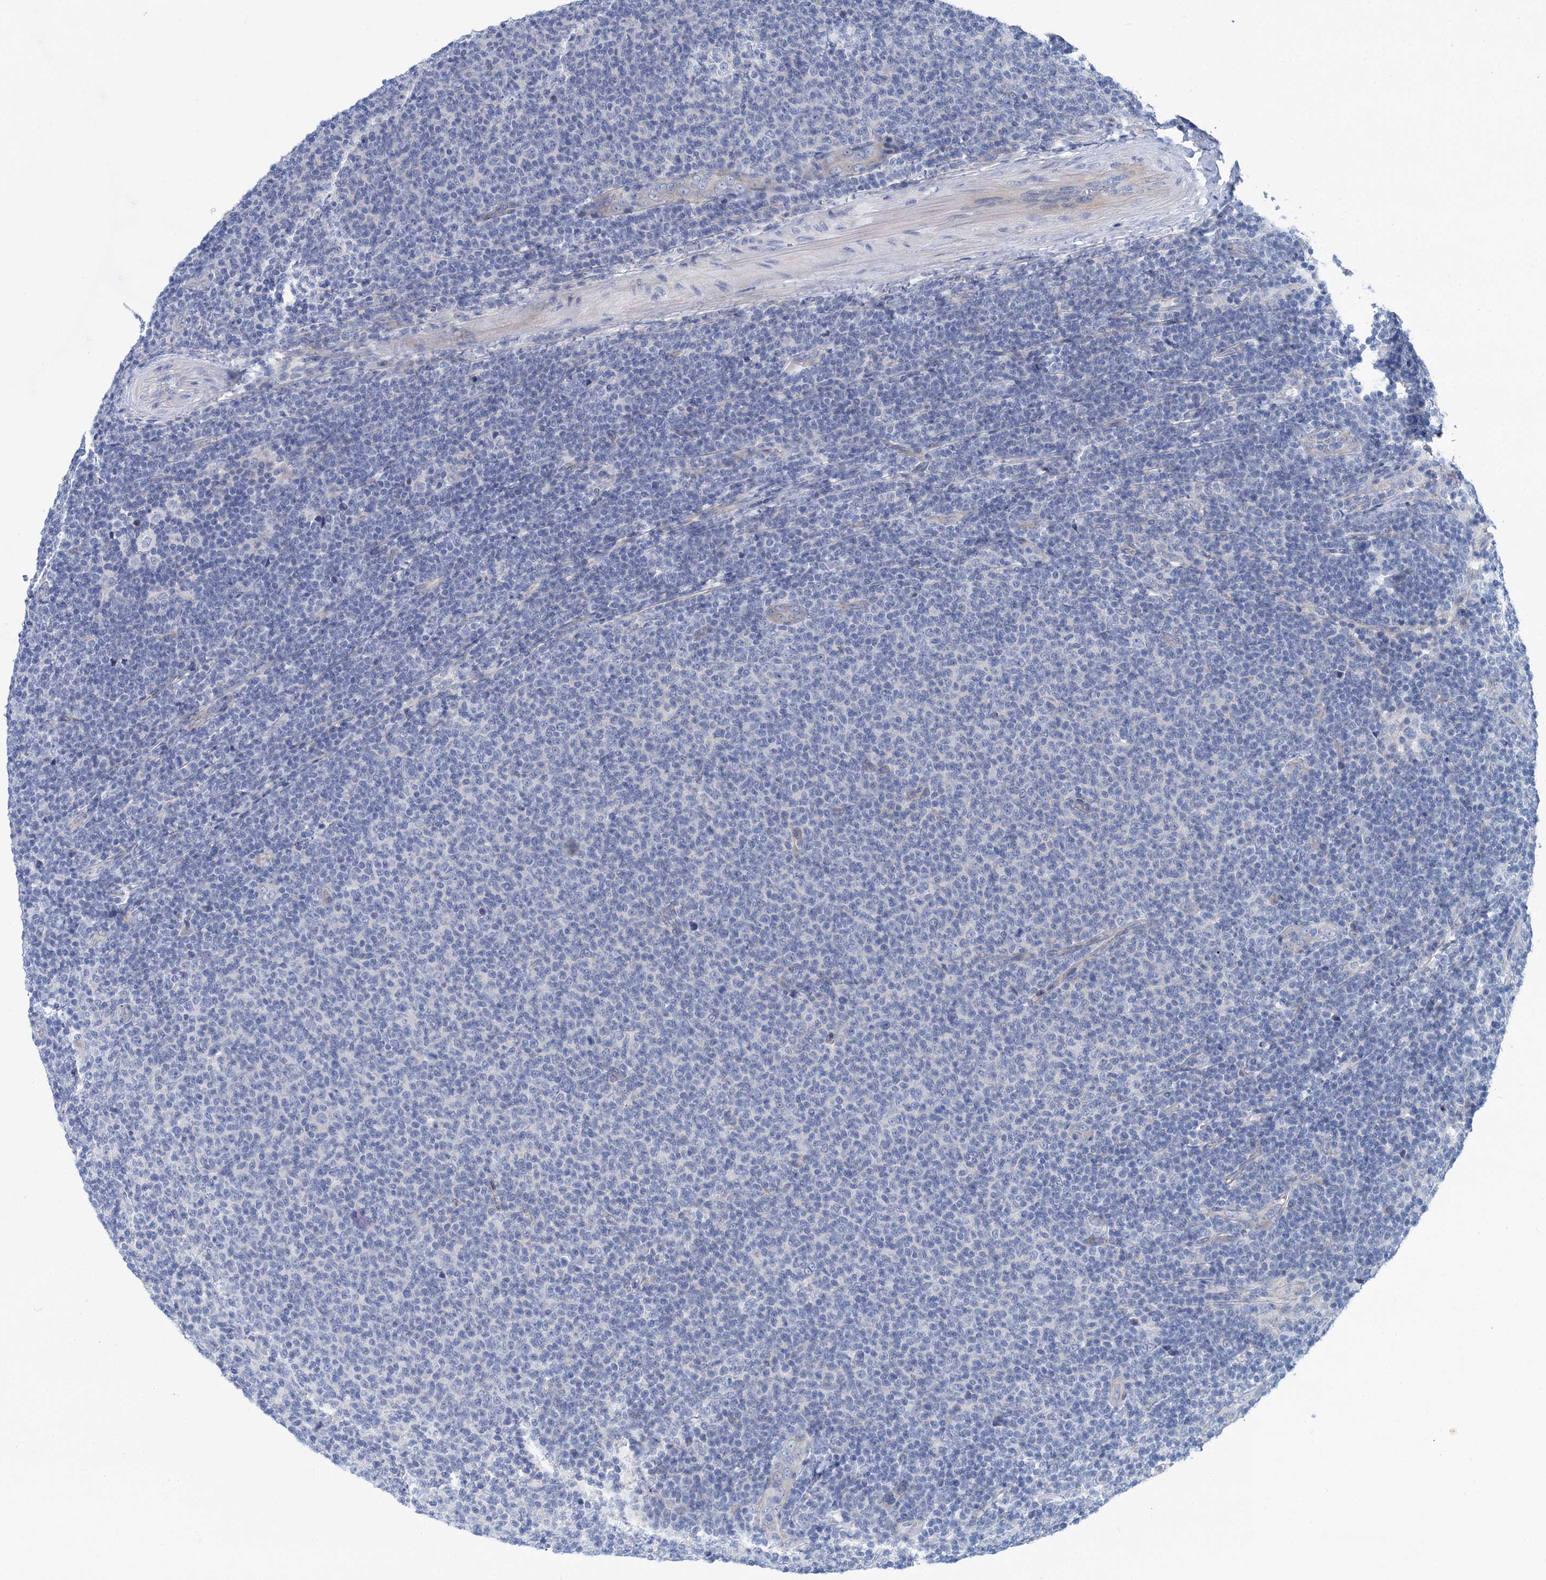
{"staining": {"intensity": "negative", "quantity": "none", "location": "none"}, "tissue": "lymphoma", "cell_type": "Tumor cells", "image_type": "cancer", "snomed": [{"axis": "morphology", "description": "Malignant lymphoma, non-Hodgkin's type, Low grade"}, {"axis": "topography", "description": "Lymph node"}], "caption": "Photomicrograph shows no protein expression in tumor cells of low-grade malignant lymphoma, non-Hodgkin's type tissue.", "gene": "CHDH", "patient": {"sex": "male", "age": 66}}